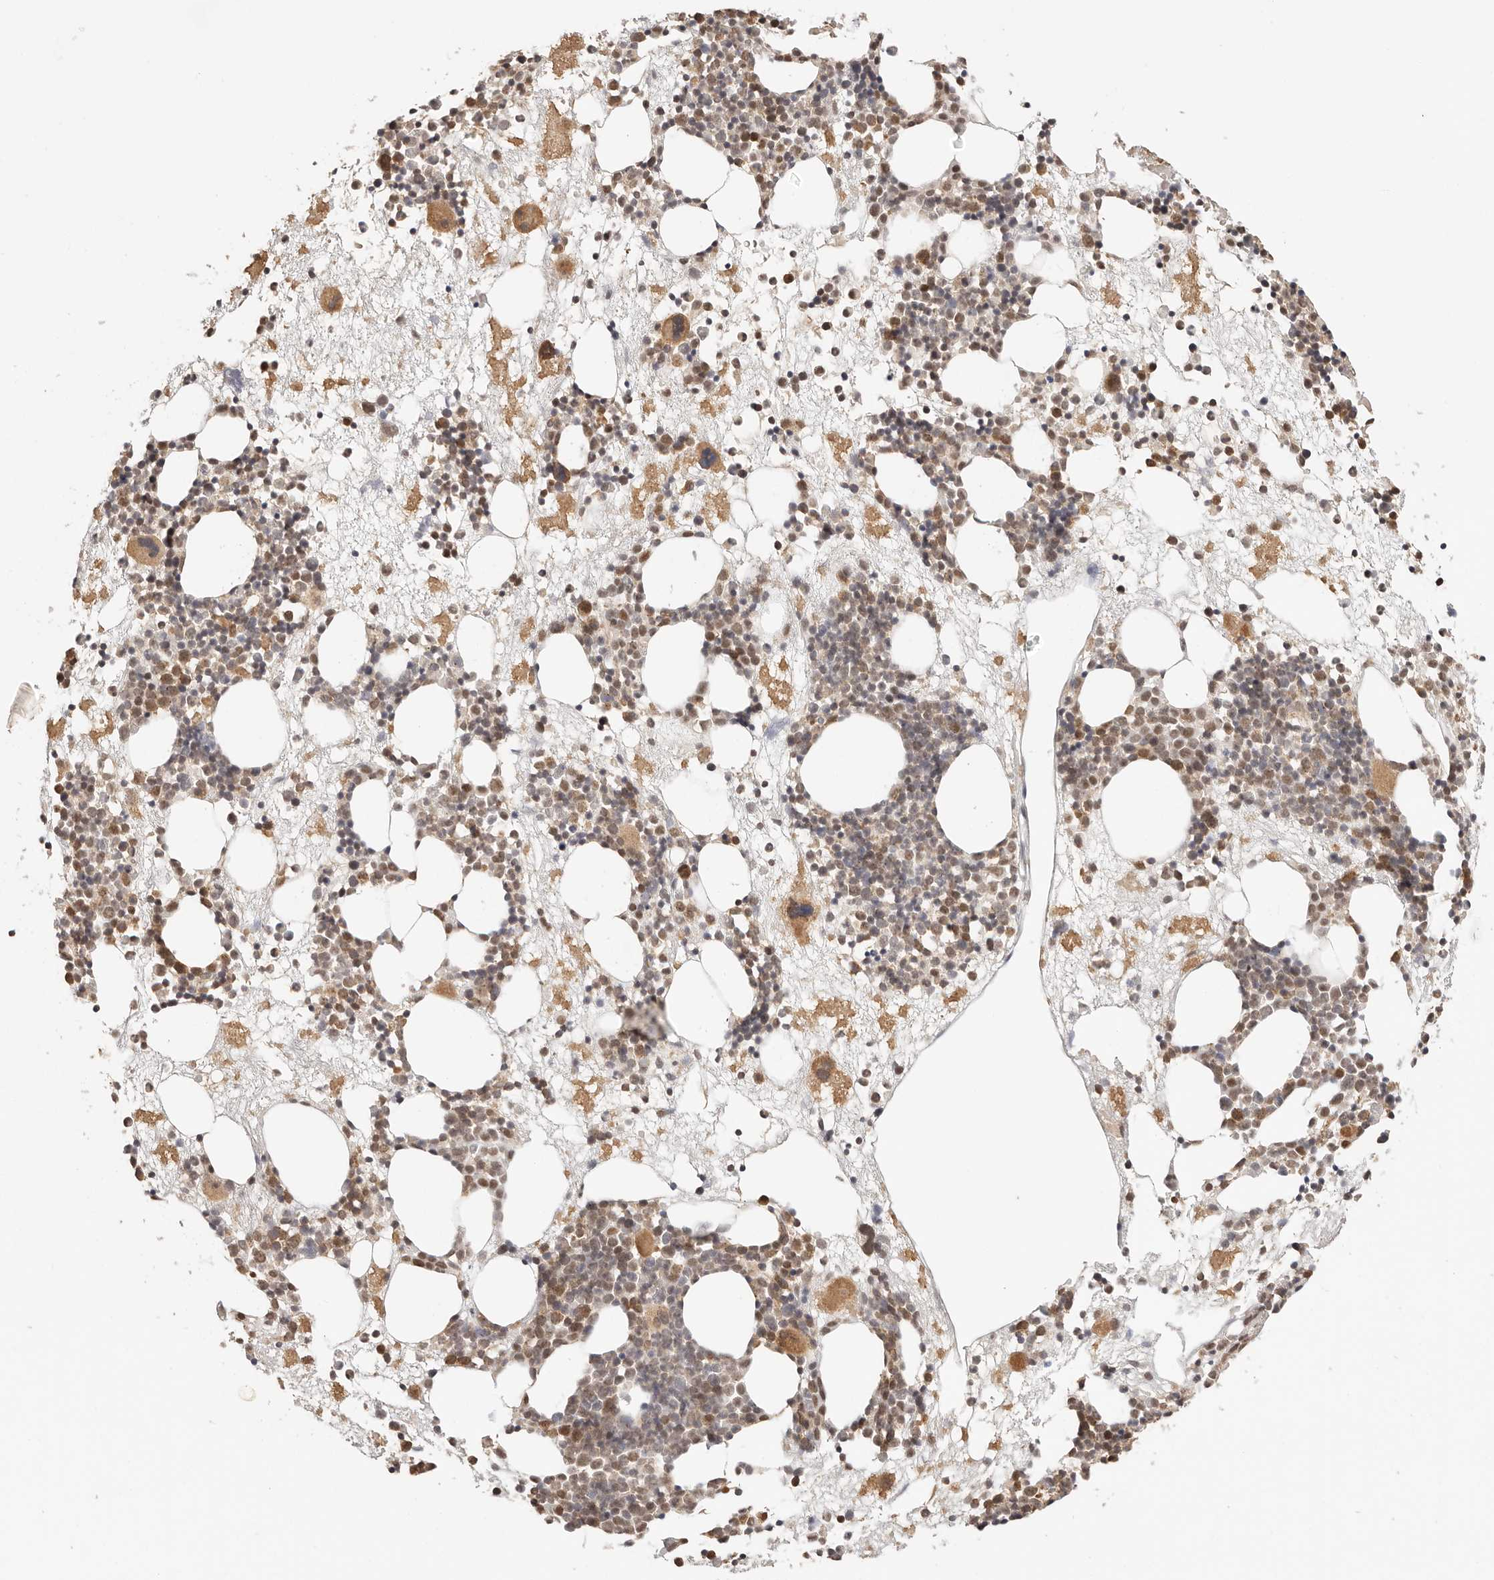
{"staining": {"intensity": "moderate", "quantity": ">75%", "location": "cytoplasmic/membranous,nuclear"}, "tissue": "bone marrow", "cell_type": "Hematopoietic cells", "image_type": "normal", "snomed": [{"axis": "morphology", "description": "Normal tissue, NOS"}, {"axis": "topography", "description": "Bone marrow"}], "caption": "IHC micrograph of benign human bone marrow stained for a protein (brown), which shows medium levels of moderate cytoplasmic/membranous,nuclear expression in approximately >75% of hematopoietic cells.", "gene": "RFC3", "patient": {"sex": "male", "age": 50}}